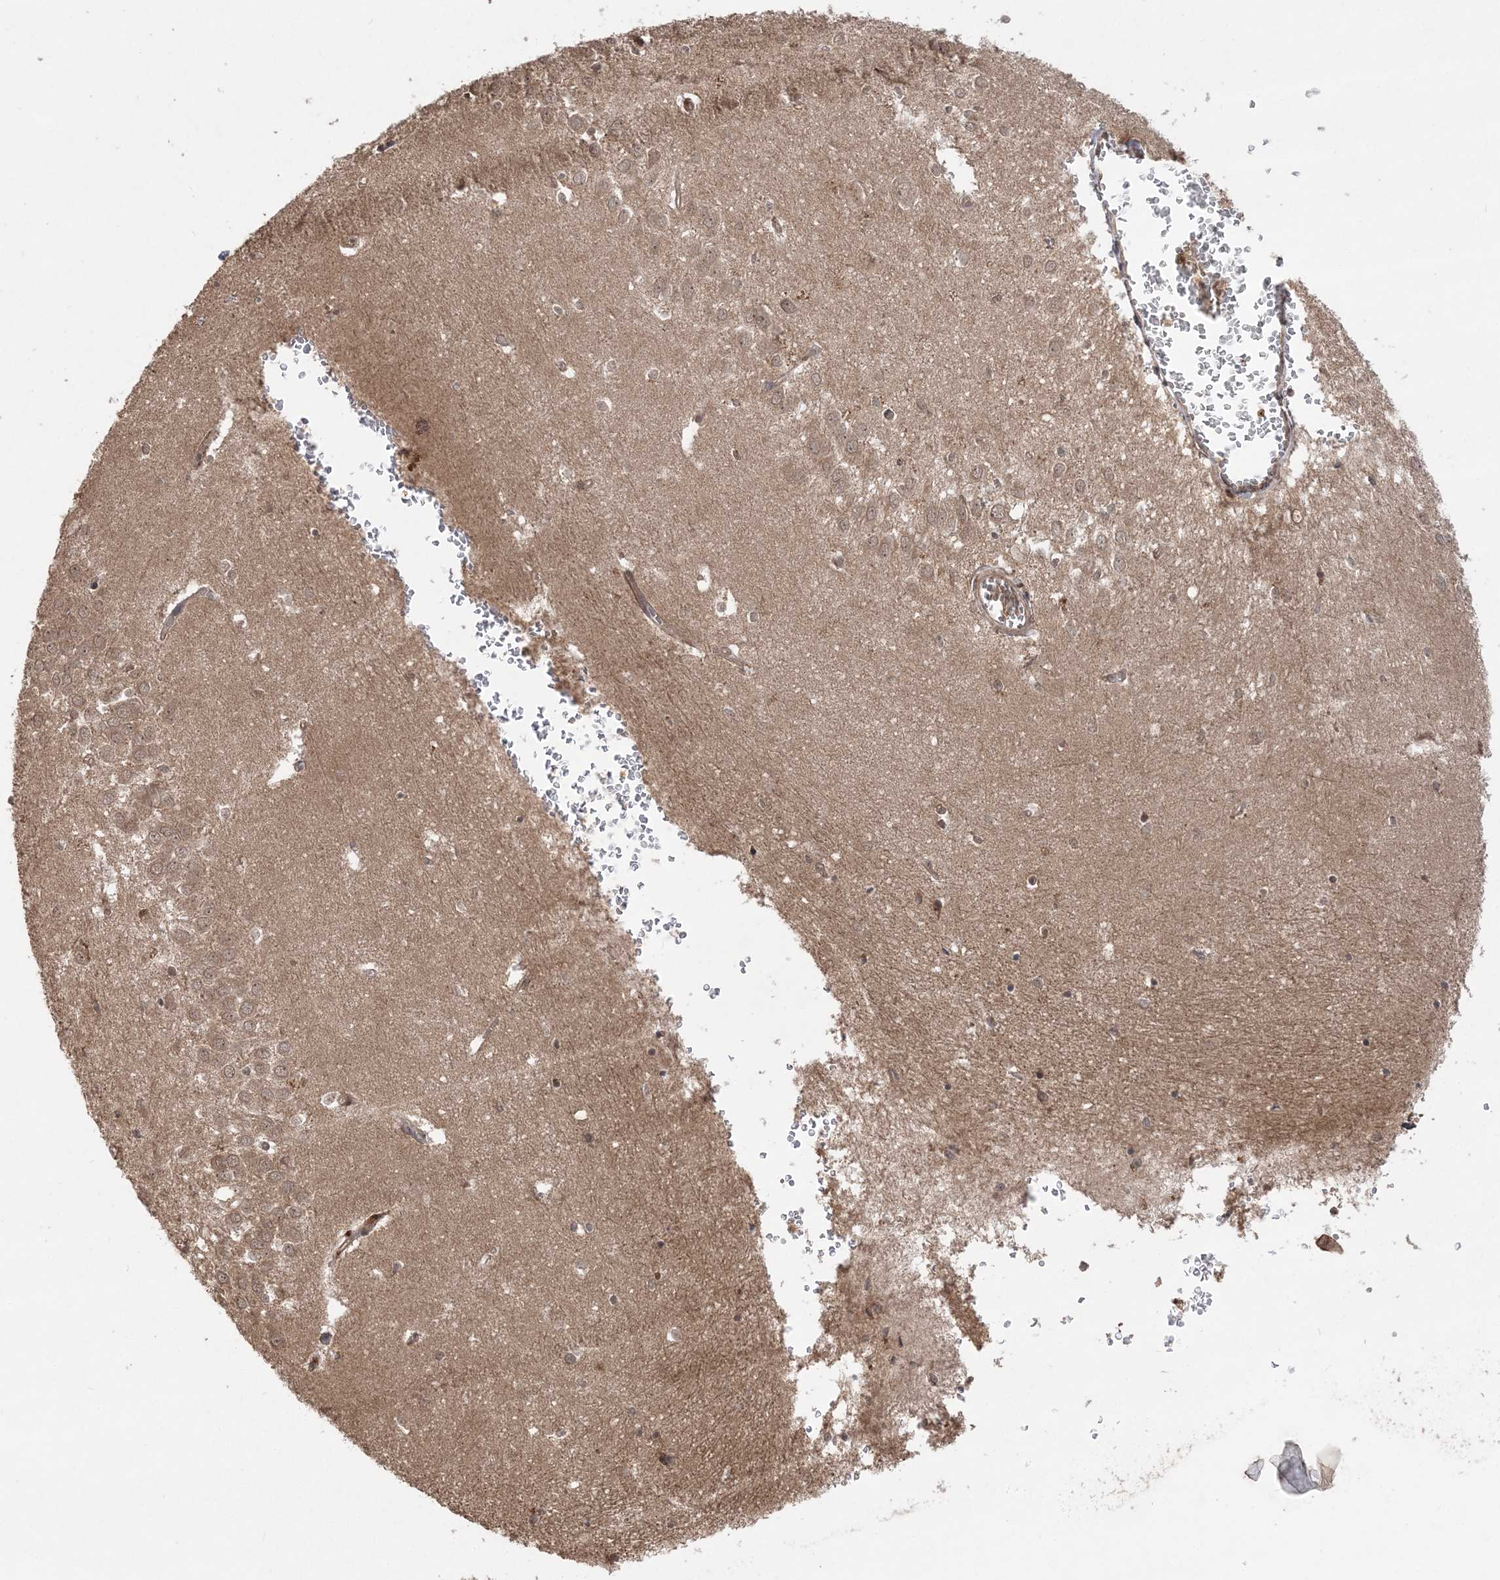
{"staining": {"intensity": "moderate", "quantity": "25%-75%", "location": "cytoplasmic/membranous,nuclear"}, "tissue": "hippocampus", "cell_type": "Glial cells", "image_type": "normal", "snomed": [{"axis": "morphology", "description": "Normal tissue, NOS"}, {"axis": "topography", "description": "Hippocampus"}], "caption": "Hippocampus was stained to show a protein in brown. There is medium levels of moderate cytoplasmic/membranous,nuclear positivity in approximately 25%-75% of glial cells. The staining is performed using DAB (3,3'-diaminobenzidine) brown chromogen to label protein expression. The nuclei are counter-stained blue using hematoxylin.", "gene": "LACC1", "patient": {"sex": "female", "age": 64}}